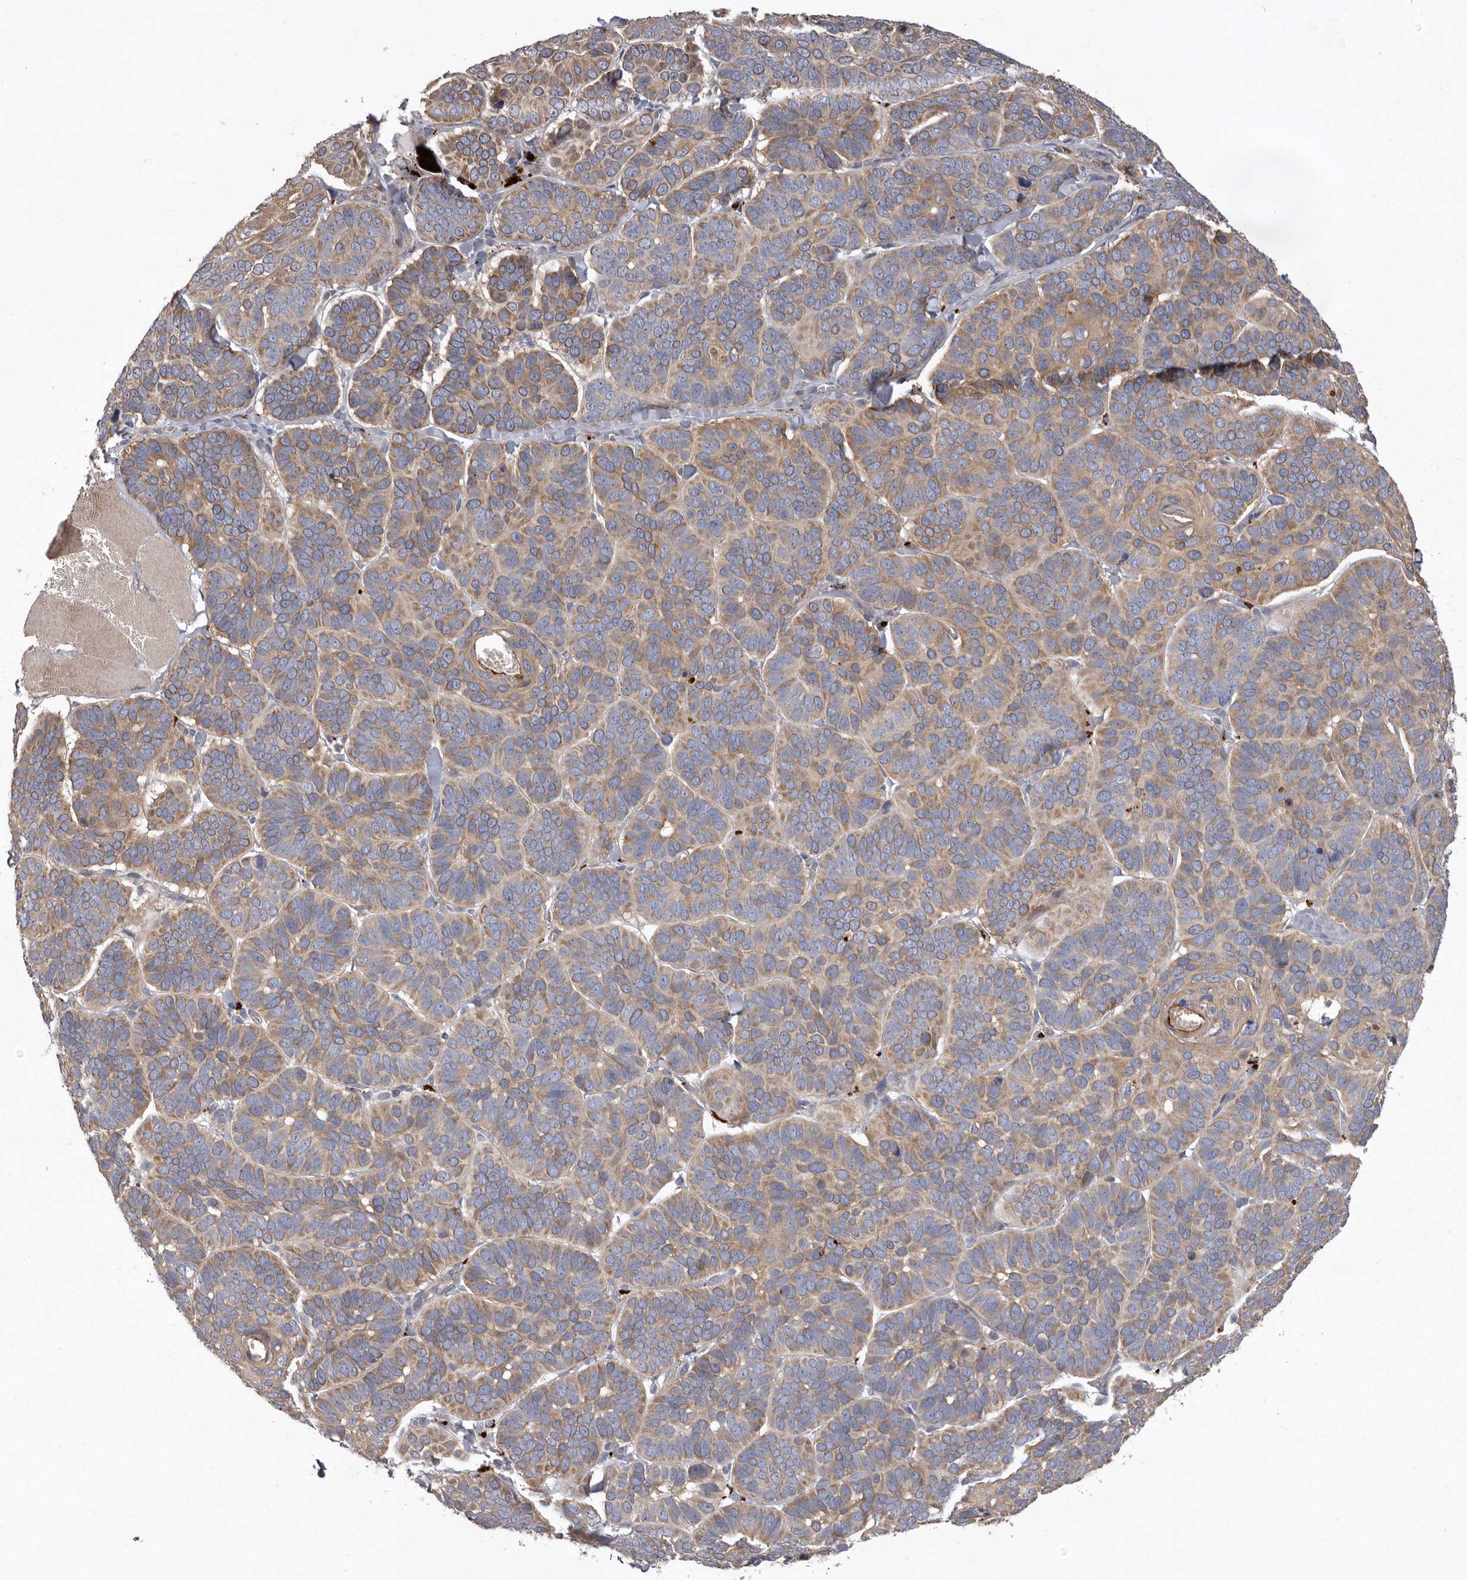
{"staining": {"intensity": "moderate", "quantity": "25%-75%", "location": "cytoplasmic/membranous"}, "tissue": "skin cancer", "cell_type": "Tumor cells", "image_type": "cancer", "snomed": [{"axis": "morphology", "description": "Basal cell carcinoma"}, {"axis": "topography", "description": "Skin"}], "caption": "The image displays staining of skin basal cell carcinoma, revealing moderate cytoplasmic/membranous protein staining (brown color) within tumor cells. The staining was performed using DAB to visualize the protein expression in brown, while the nuclei were stained in blue with hematoxylin (Magnification: 20x).", "gene": "WDR47", "patient": {"sex": "male", "age": 62}}